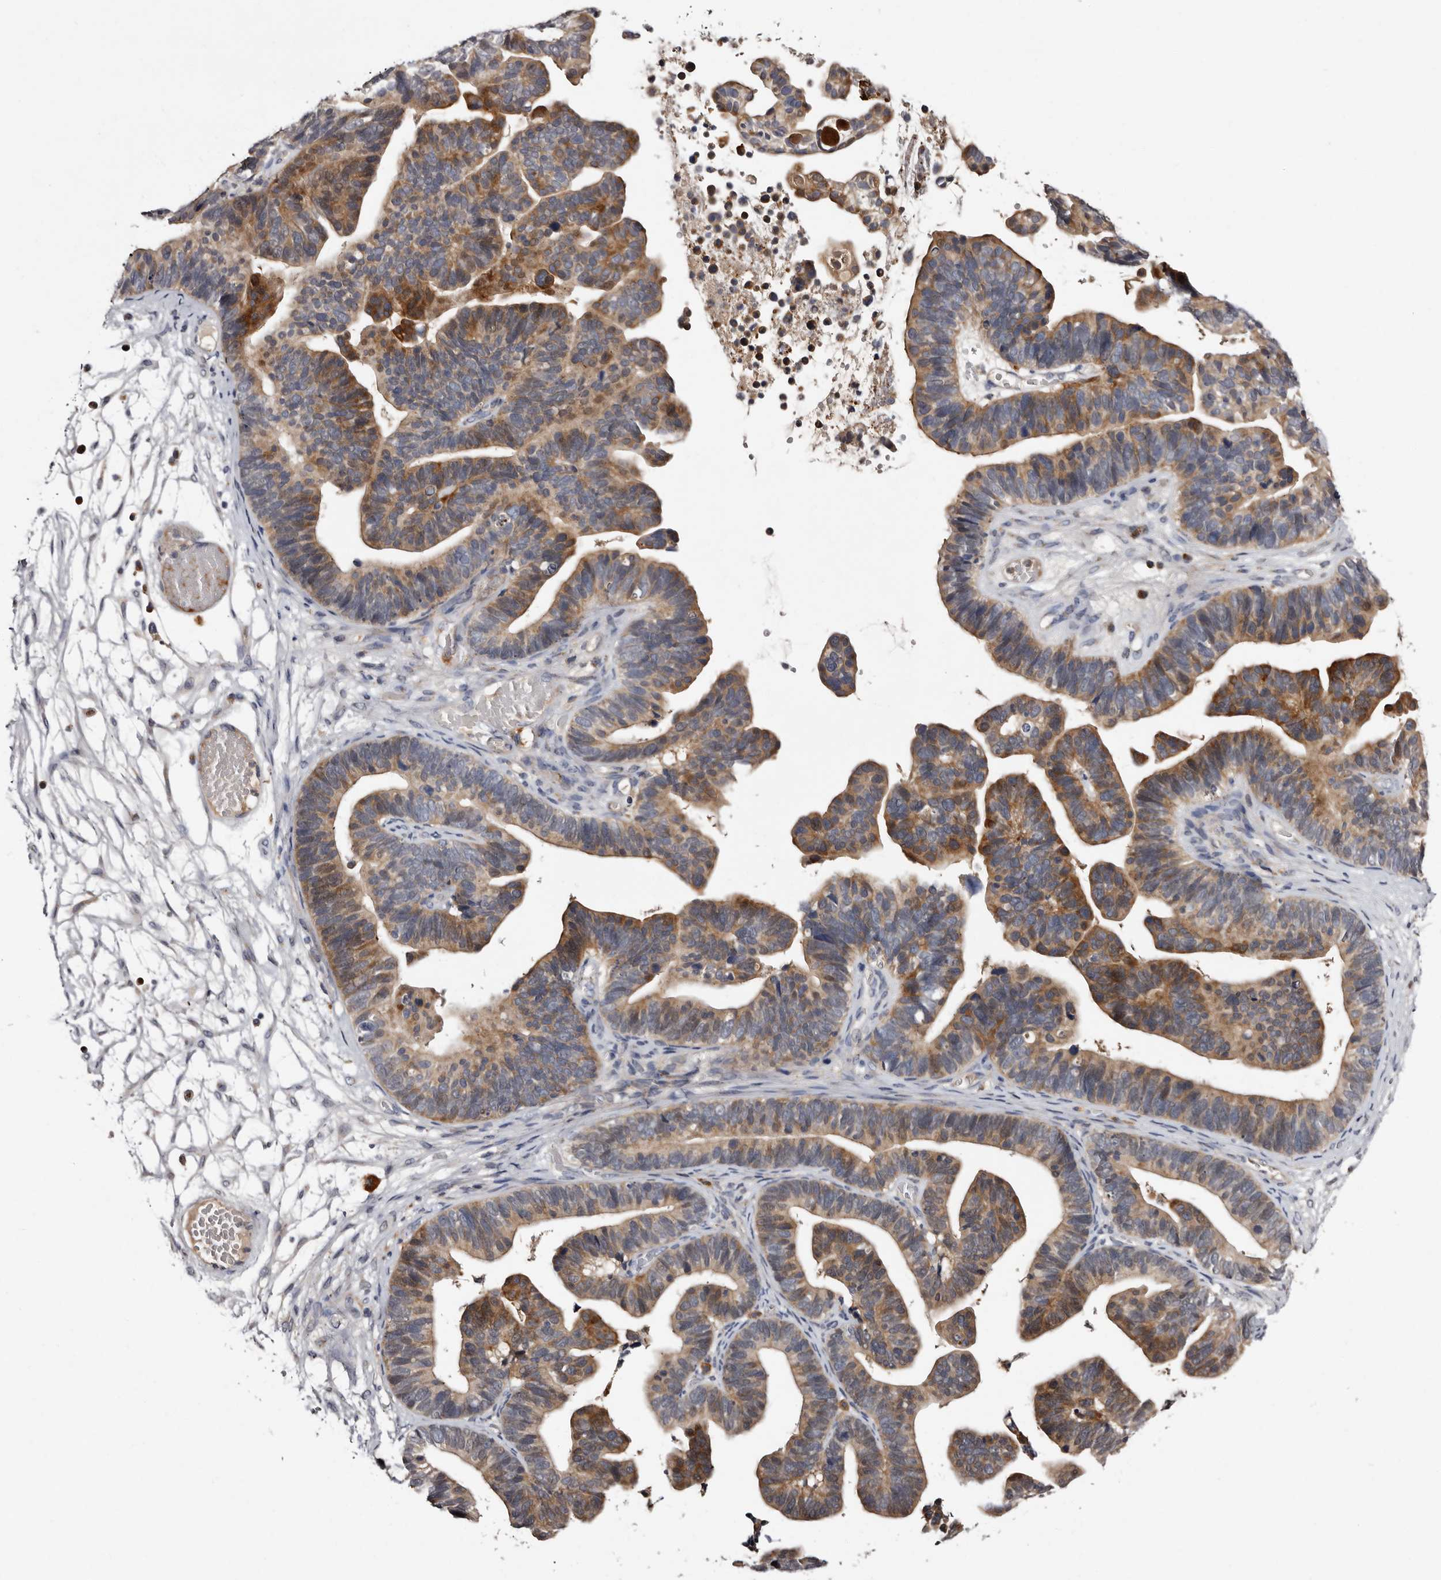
{"staining": {"intensity": "moderate", "quantity": ">75%", "location": "cytoplasmic/membranous"}, "tissue": "ovarian cancer", "cell_type": "Tumor cells", "image_type": "cancer", "snomed": [{"axis": "morphology", "description": "Cystadenocarcinoma, serous, NOS"}, {"axis": "topography", "description": "Ovary"}], "caption": "Immunohistochemistry (DAB (3,3'-diaminobenzidine)) staining of human ovarian cancer exhibits moderate cytoplasmic/membranous protein expression in about >75% of tumor cells. (DAB (3,3'-diaminobenzidine) = brown stain, brightfield microscopy at high magnification).", "gene": "DNPH1", "patient": {"sex": "female", "age": 56}}